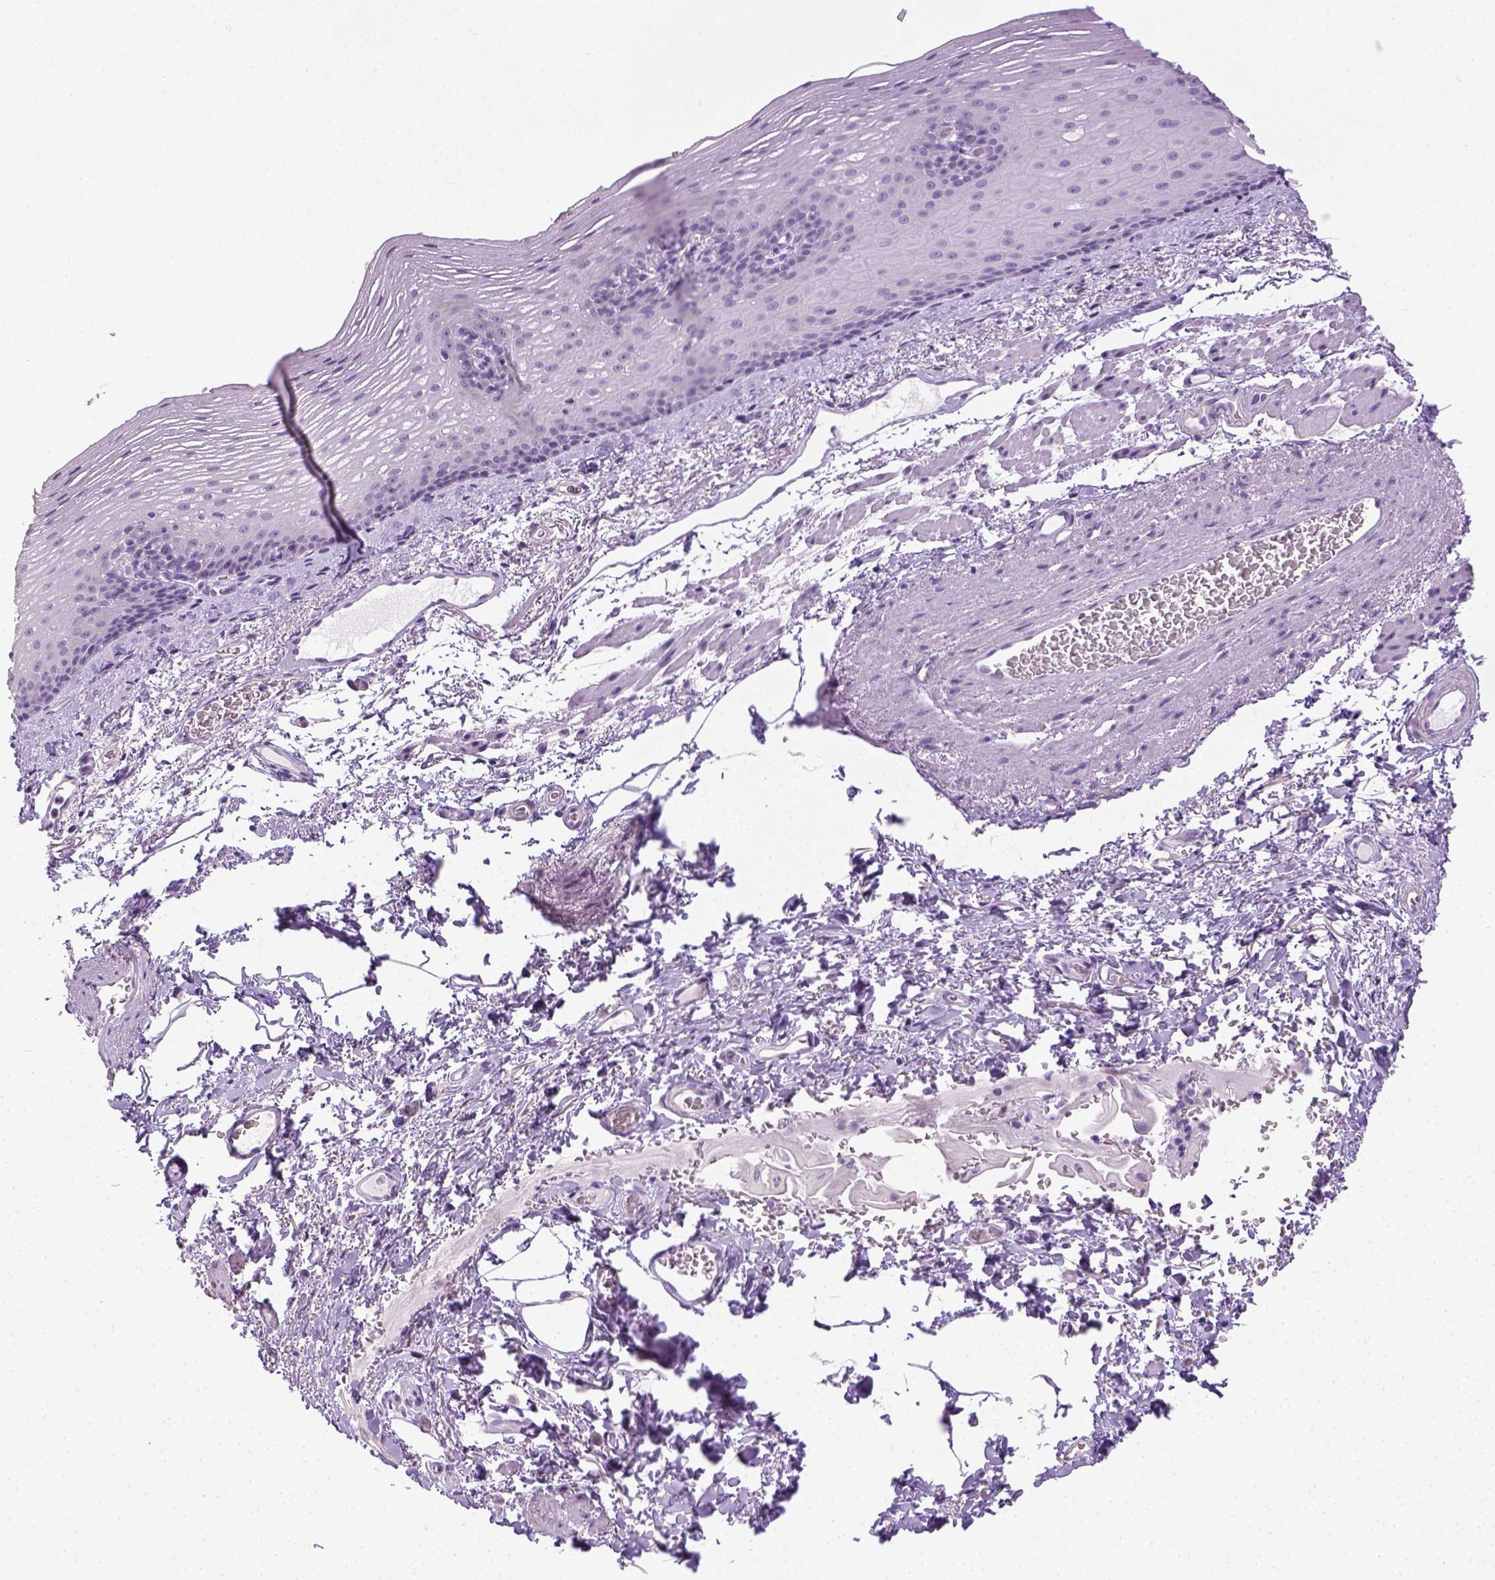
{"staining": {"intensity": "negative", "quantity": "none", "location": "none"}, "tissue": "esophagus", "cell_type": "Squamous epithelial cells", "image_type": "normal", "snomed": [{"axis": "morphology", "description": "Normal tissue, NOS"}, {"axis": "topography", "description": "Esophagus"}], "caption": "Squamous epithelial cells are negative for protein expression in benign human esophagus. (DAB (3,3'-diaminobenzidine) IHC with hematoxylin counter stain).", "gene": "LGSN", "patient": {"sex": "male", "age": 76}}